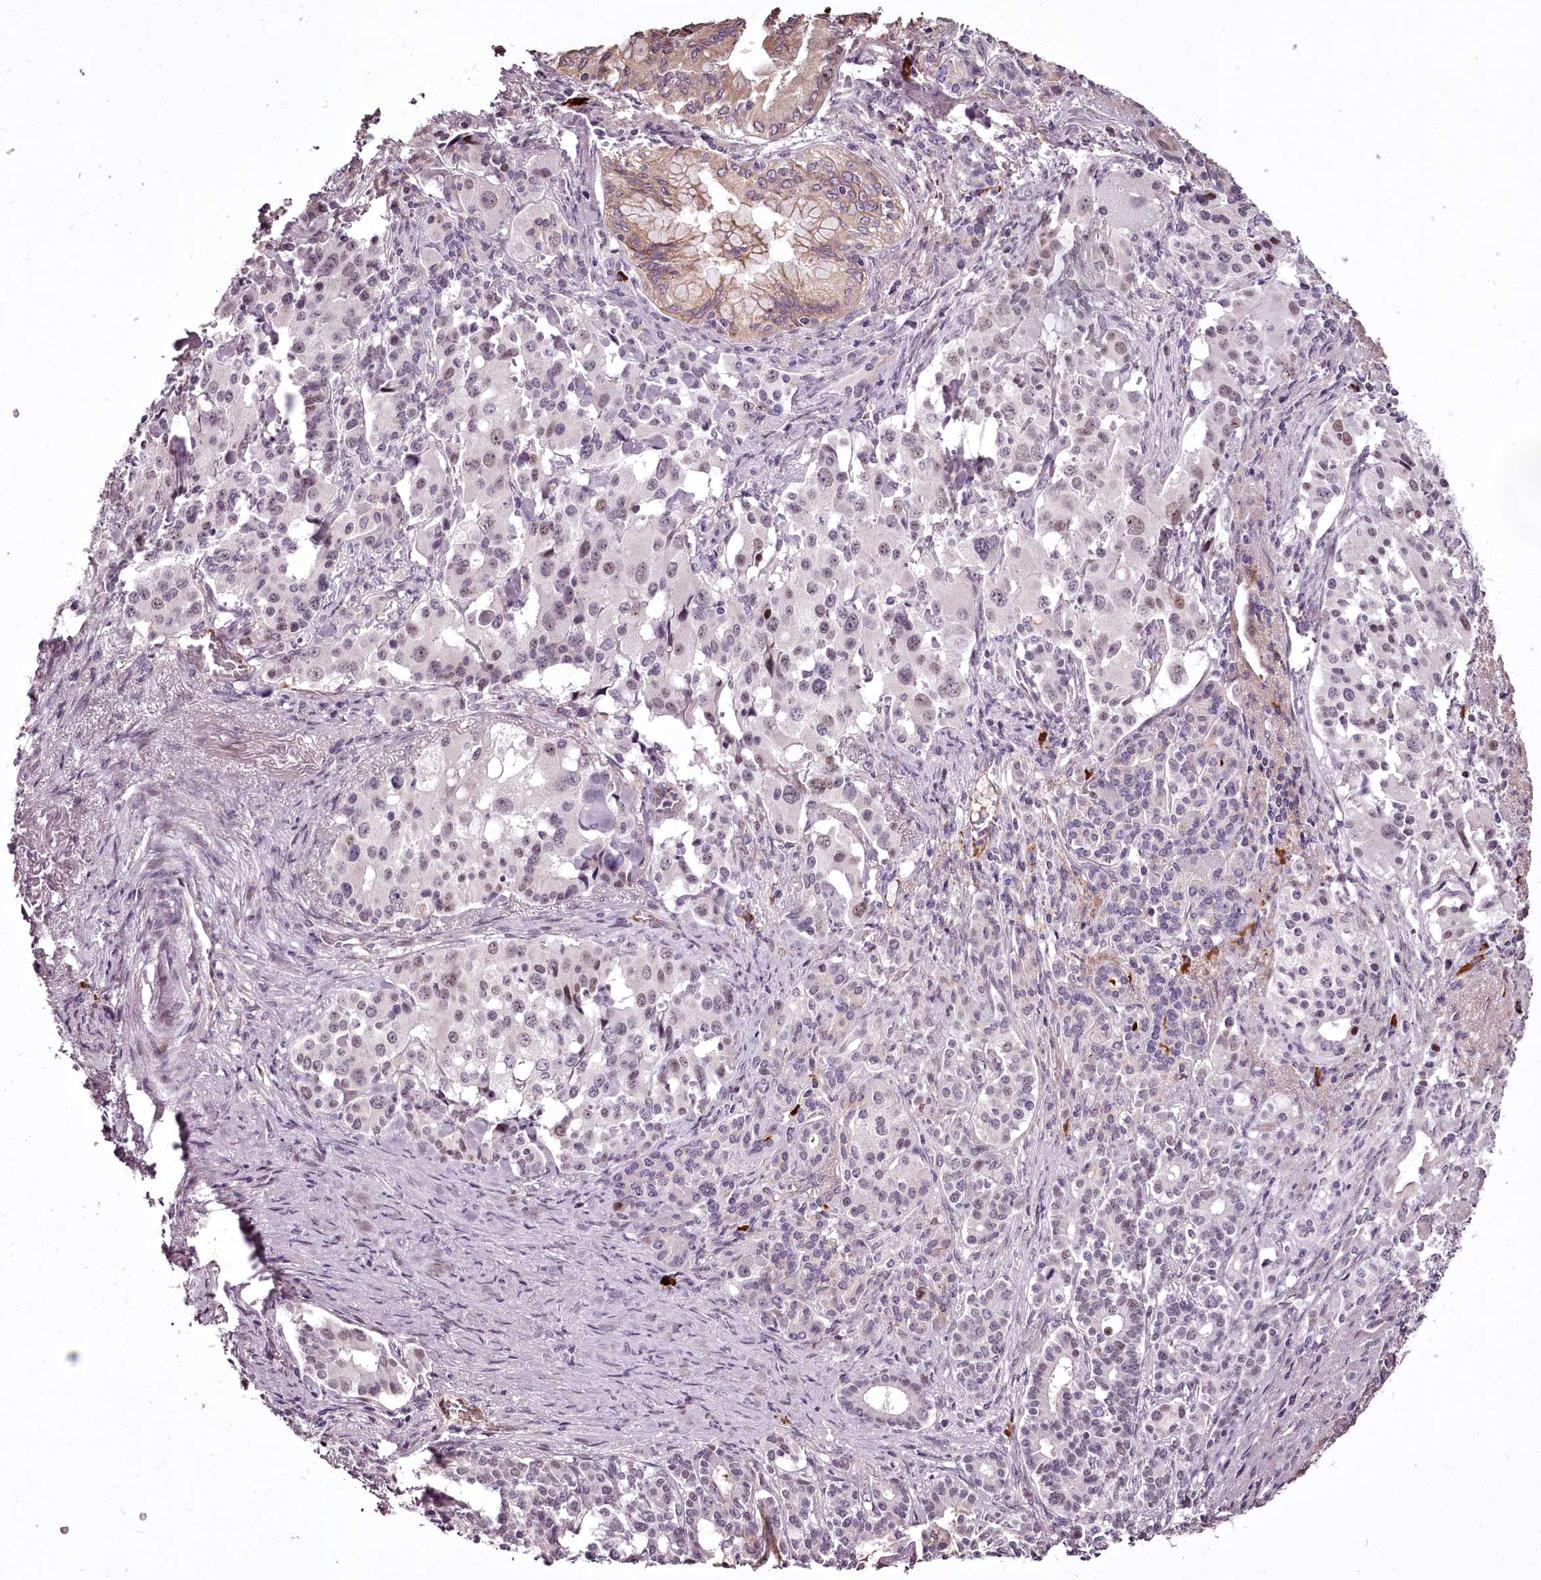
{"staining": {"intensity": "weak", "quantity": "25%-75%", "location": "cytoplasmic/membranous,nuclear"}, "tissue": "pancreatic cancer", "cell_type": "Tumor cells", "image_type": "cancer", "snomed": [{"axis": "morphology", "description": "Adenocarcinoma, NOS"}, {"axis": "topography", "description": "Pancreas"}], "caption": "Brown immunohistochemical staining in pancreatic cancer (adenocarcinoma) shows weak cytoplasmic/membranous and nuclear staining in approximately 25%-75% of tumor cells. The staining was performed using DAB to visualize the protein expression in brown, while the nuclei were stained in blue with hematoxylin (Magnification: 20x).", "gene": "C1orf56", "patient": {"sex": "female", "age": 74}}